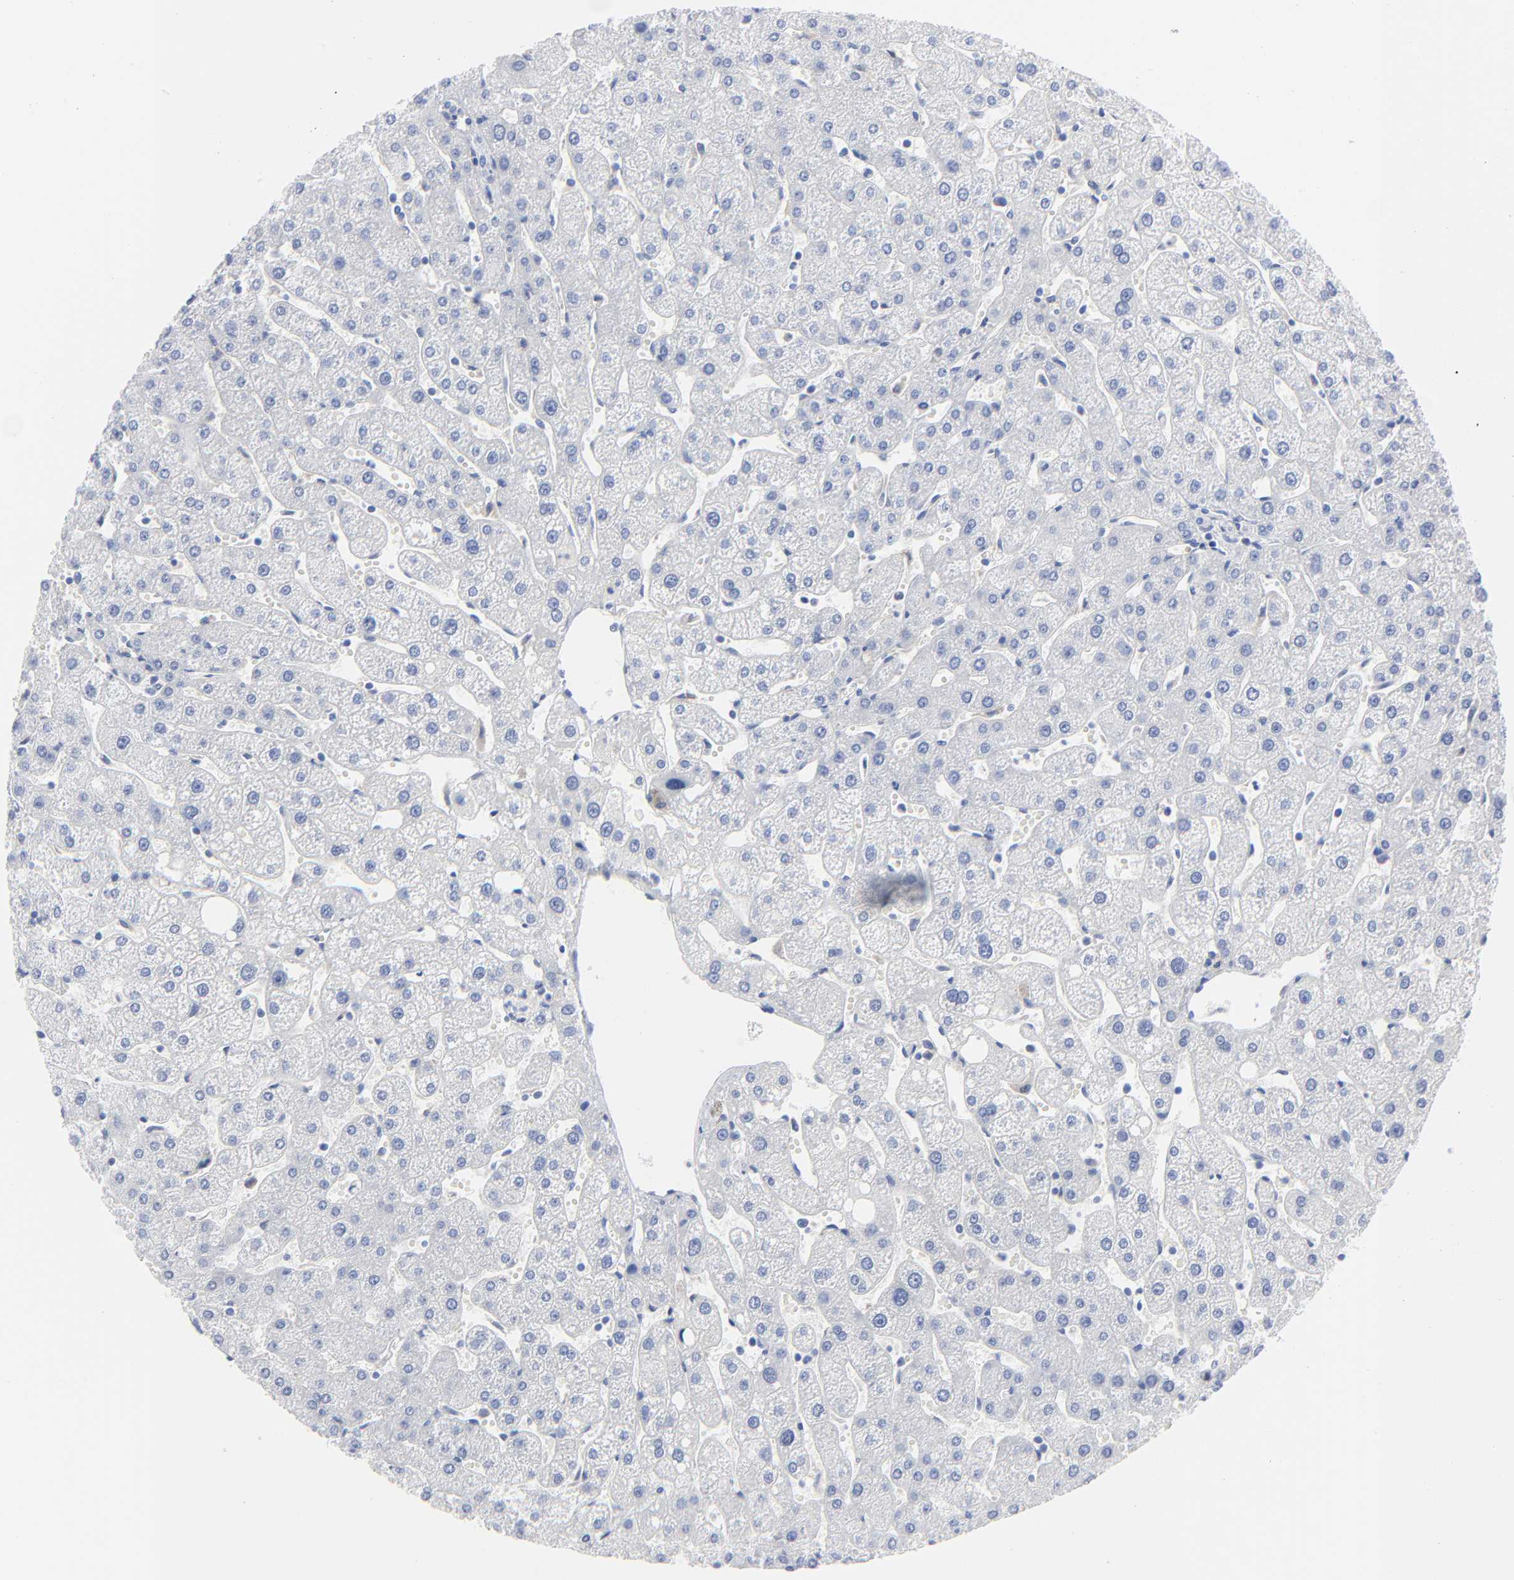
{"staining": {"intensity": "negative", "quantity": "none", "location": "none"}, "tissue": "liver", "cell_type": "Cholangiocytes", "image_type": "normal", "snomed": [{"axis": "morphology", "description": "Normal tissue, NOS"}, {"axis": "topography", "description": "Liver"}], "caption": "Immunohistochemistry of unremarkable liver shows no positivity in cholangiocytes.", "gene": "STAT2", "patient": {"sex": "male", "age": 67}}